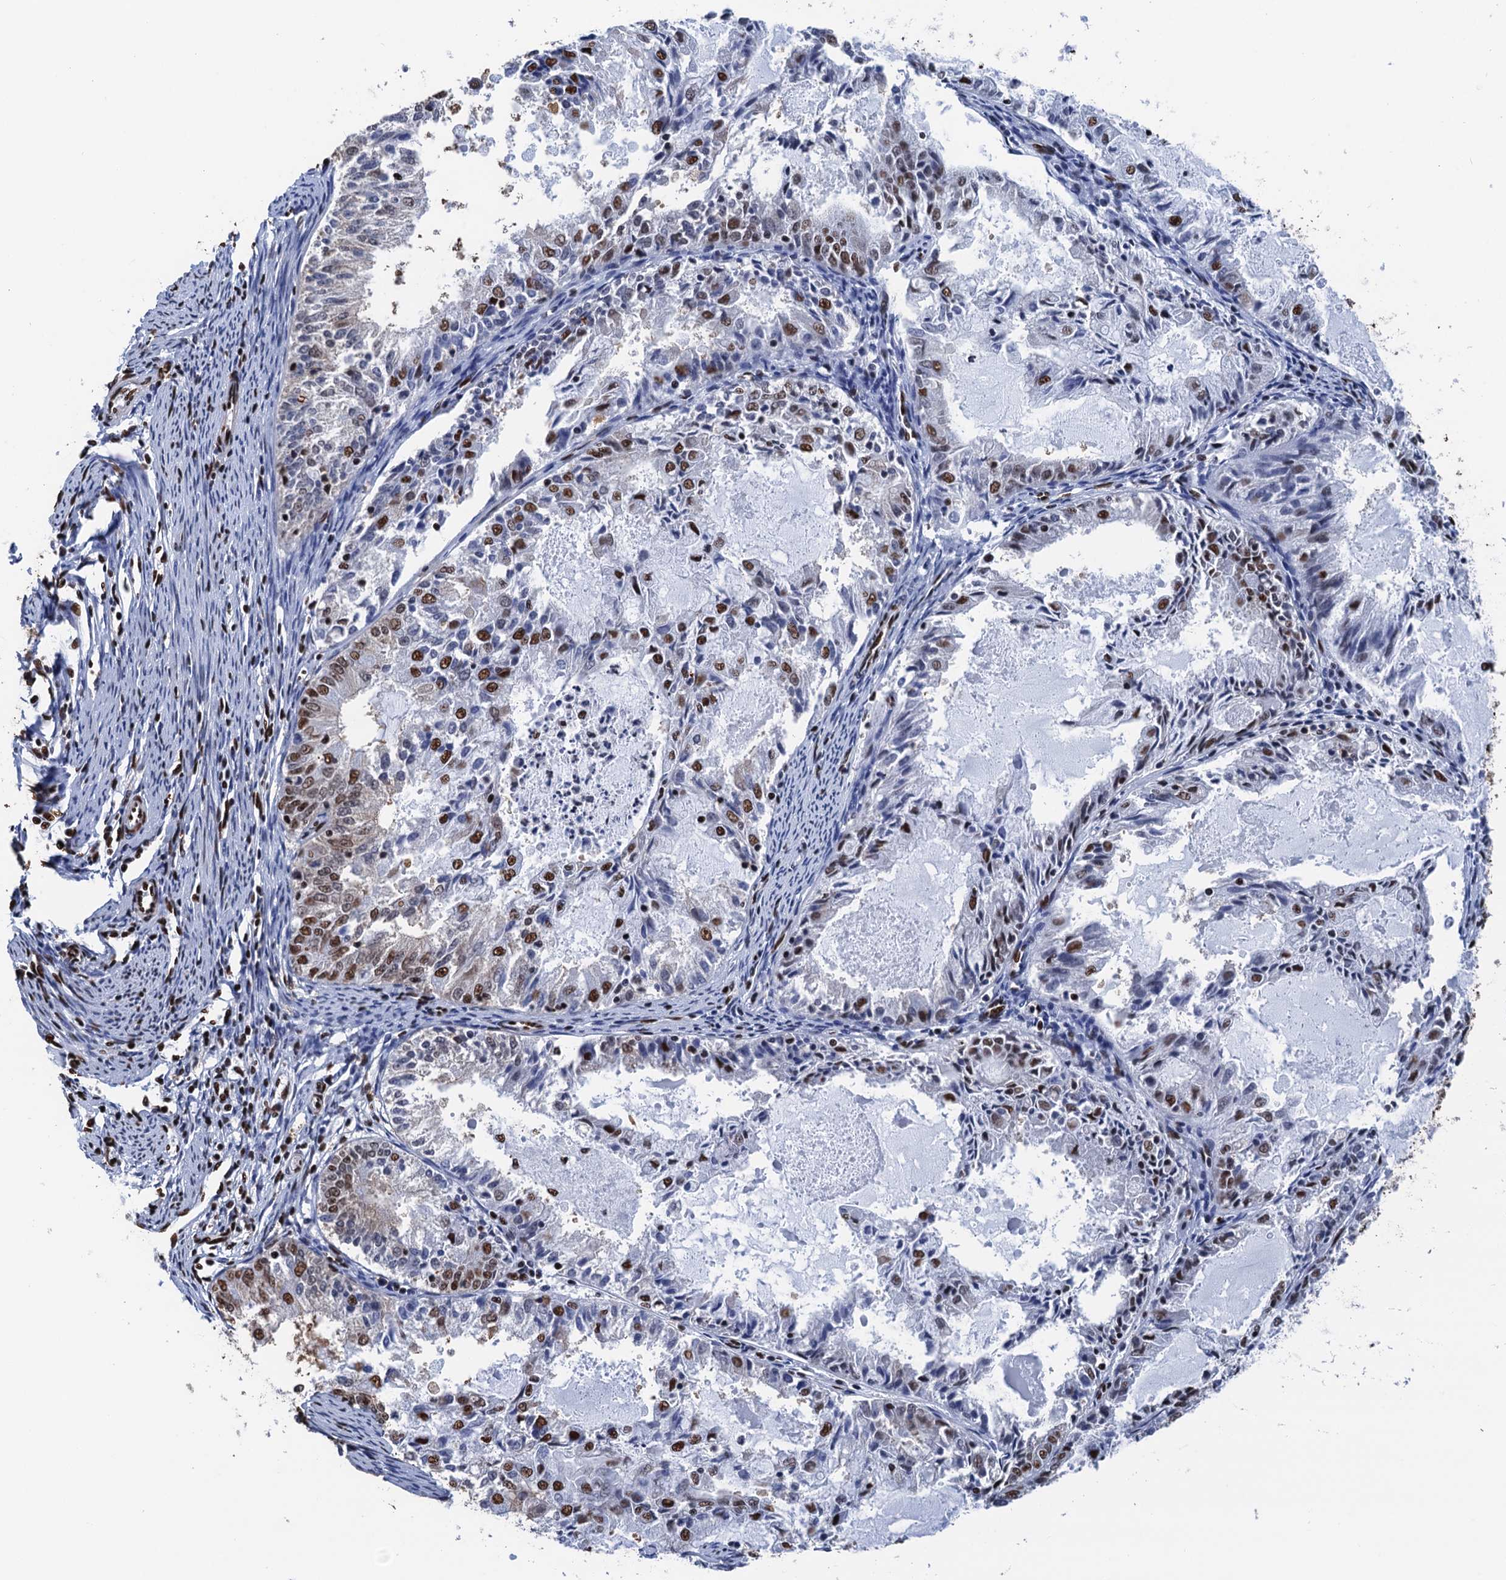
{"staining": {"intensity": "moderate", "quantity": "25%-75%", "location": "nuclear"}, "tissue": "endometrial cancer", "cell_type": "Tumor cells", "image_type": "cancer", "snomed": [{"axis": "morphology", "description": "Adenocarcinoma, NOS"}, {"axis": "topography", "description": "Endometrium"}], "caption": "Moderate nuclear protein positivity is appreciated in approximately 25%-75% of tumor cells in endometrial adenocarcinoma. (Brightfield microscopy of DAB IHC at high magnification).", "gene": "UBA2", "patient": {"sex": "female", "age": 57}}